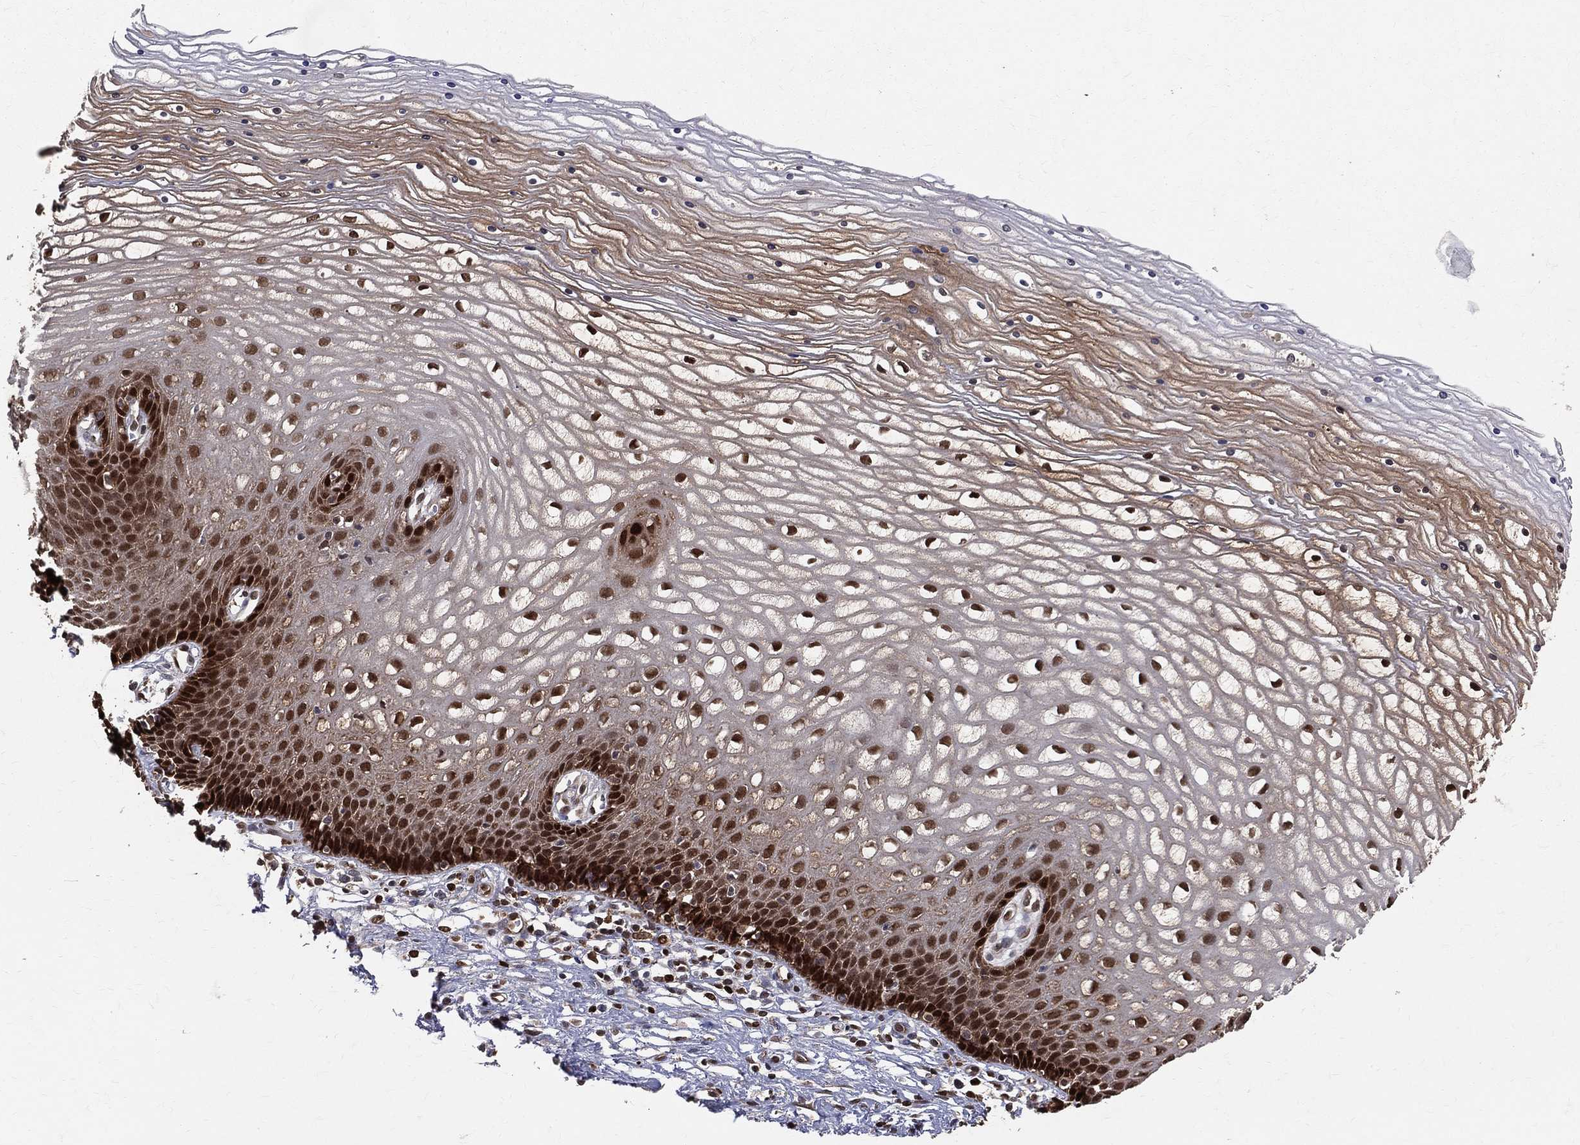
{"staining": {"intensity": "strong", "quantity": ">75%", "location": "nuclear"}, "tissue": "cervix", "cell_type": "Glandular cells", "image_type": "normal", "snomed": [{"axis": "morphology", "description": "Normal tissue, NOS"}, {"axis": "topography", "description": "Cervix"}], "caption": "Glandular cells demonstrate strong nuclear staining in about >75% of cells in normal cervix.", "gene": "ENO1", "patient": {"sex": "female", "age": 35}}